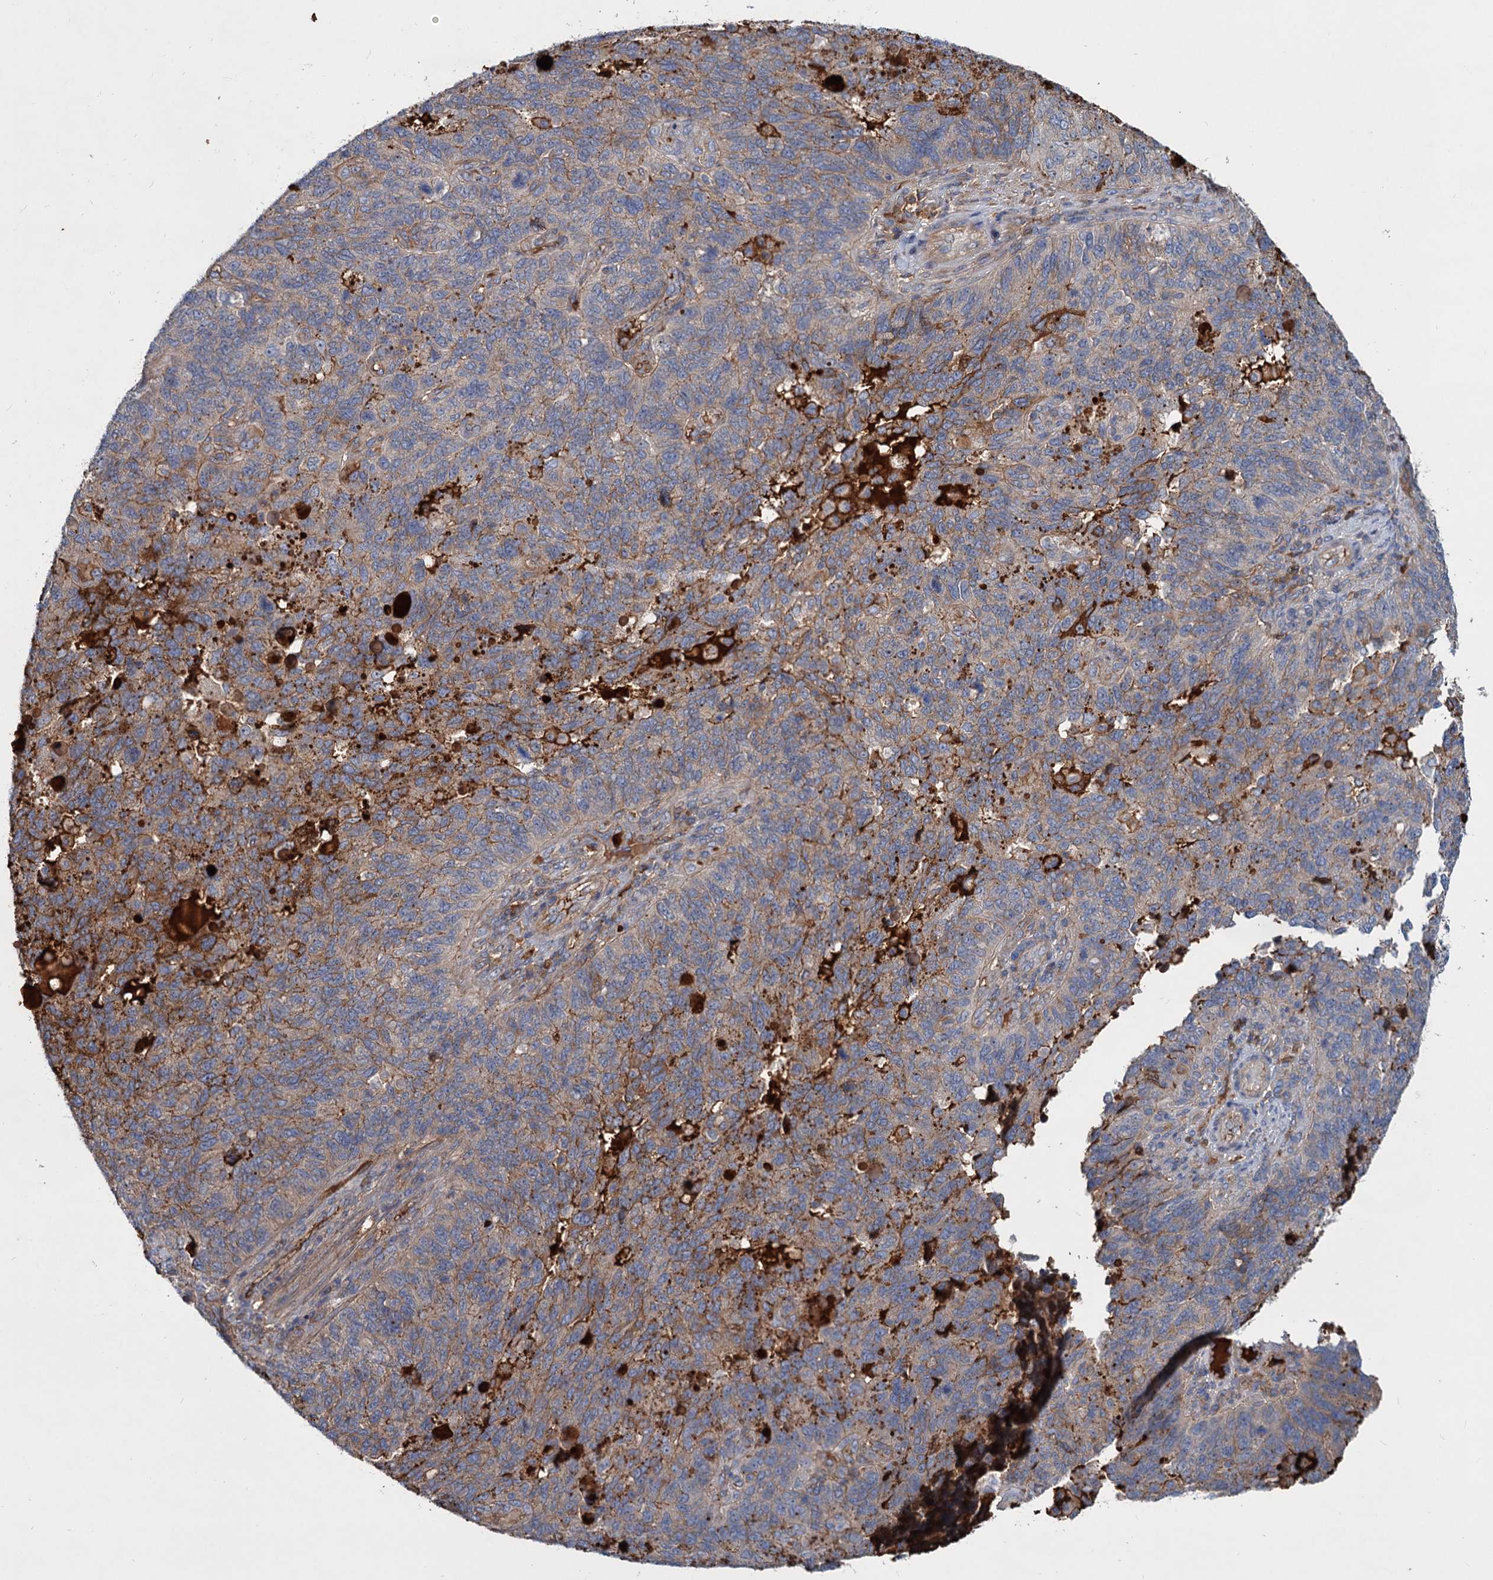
{"staining": {"intensity": "moderate", "quantity": "25%-75%", "location": "cytoplasmic/membranous"}, "tissue": "endometrial cancer", "cell_type": "Tumor cells", "image_type": "cancer", "snomed": [{"axis": "morphology", "description": "Adenocarcinoma, NOS"}, {"axis": "topography", "description": "Endometrium"}], "caption": "This image shows immunohistochemistry (IHC) staining of endometrial adenocarcinoma, with medium moderate cytoplasmic/membranous positivity in approximately 25%-75% of tumor cells.", "gene": "CHRD", "patient": {"sex": "female", "age": 66}}